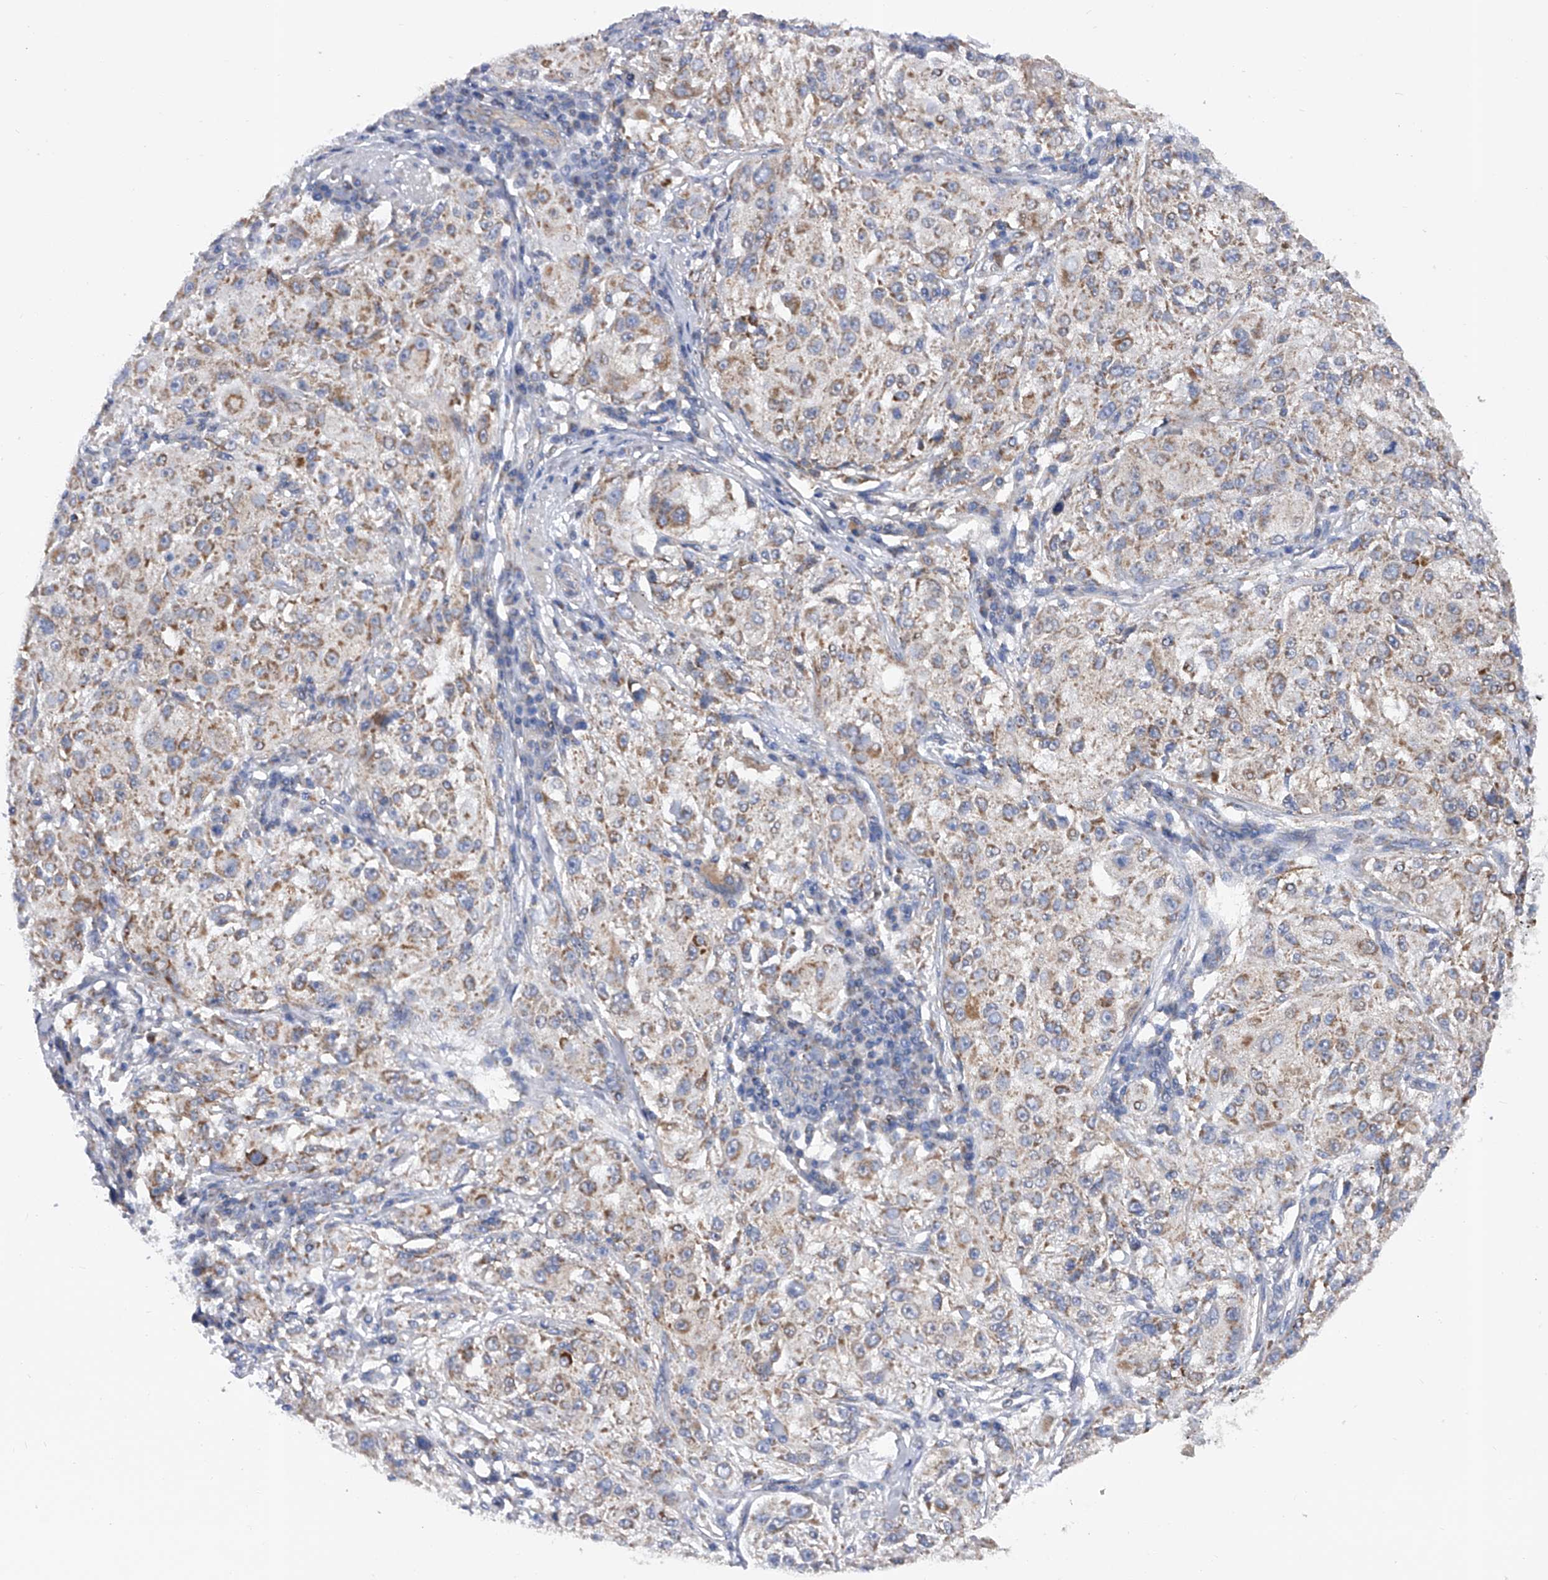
{"staining": {"intensity": "weak", "quantity": ">75%", "location": "cytoplasmic/membranous"}, "tissue": "melanoma", "cell_type": "Tumor cells", "image_type": "cancer", "snomed": [{"axis": "morphology", "description": "Necrosis, NOS"}, {"axis": "morphology", "description": "Malignant melanoma, NOS"}, {"axis": "topography", "description": "Skin"}], "caption": "Weak cytoplasmic/membranous protein positivity is seen in approximately >75% of tumor cells in malignant melanoma. The staining was performed using DAB, with brown indicating positive protein expression. Nuclei are stained blue with hematoxylin.", "gene": "PDSS2", "patient": {"sex": "female", "age": 87}}